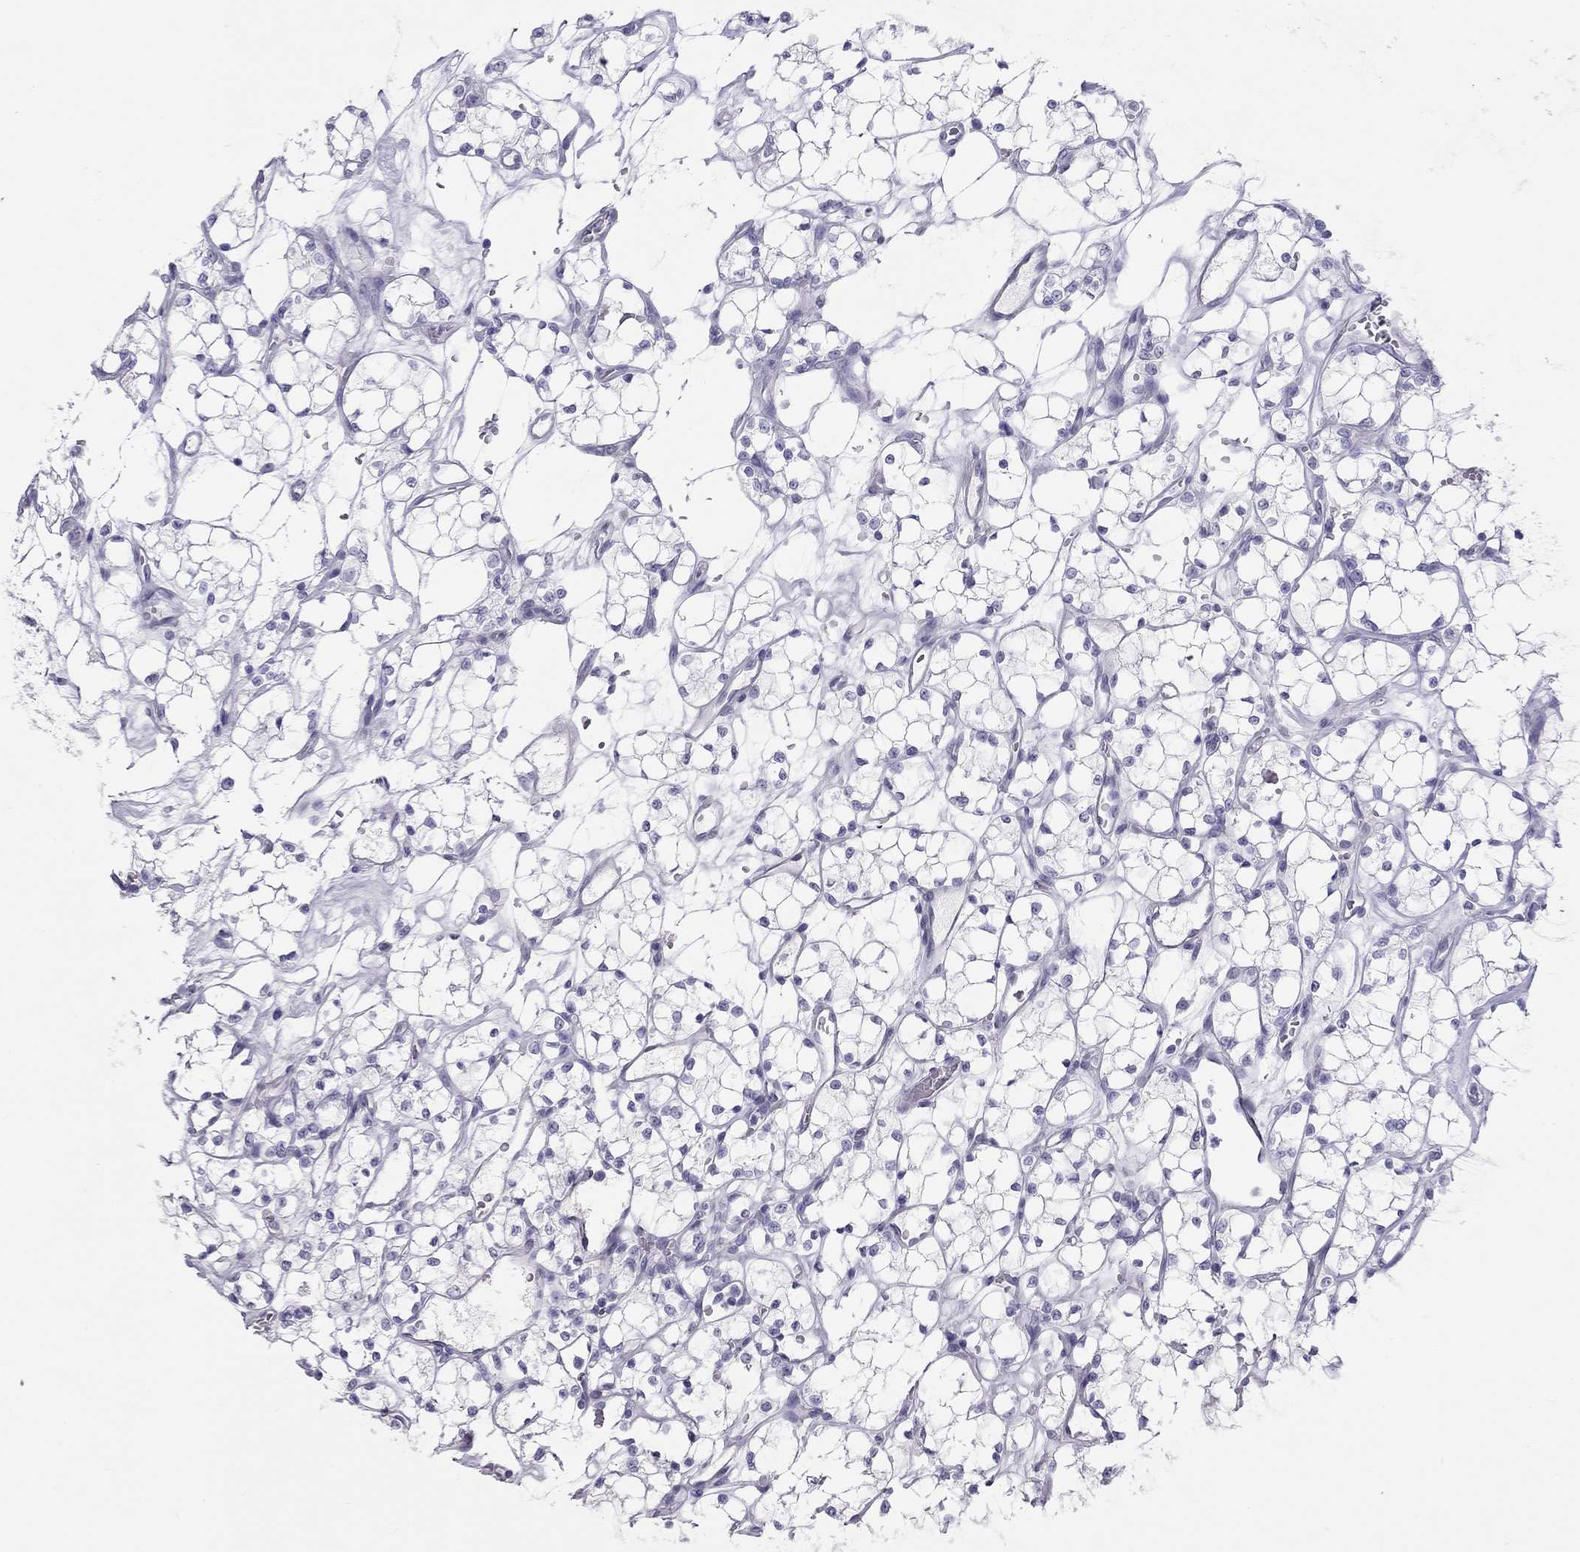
{"staining": {"intensity": "negative", "quantity": "none", "location": "none"}, "tissue": "renal cancer", "cell_type": "Tumor cells", "image_type": "cancer", "snomed": [{"axis": "morphology", "description": "Adenocarcinoma, NOS"}, {"axis": "topography", "description": "Kidney"}], "caption": "DAB (3,3'-diaminobenzidine) immunohistochemical staining of human renal cancer demonstrates no significant expression in tumor cells. (DAB (3,3'-diaminobenzidine) immunohistochemistry visualized using brightfield microscopy, high magnification).", "gene": "STAG3", "patient": {"sex": "female", "age": 69}}